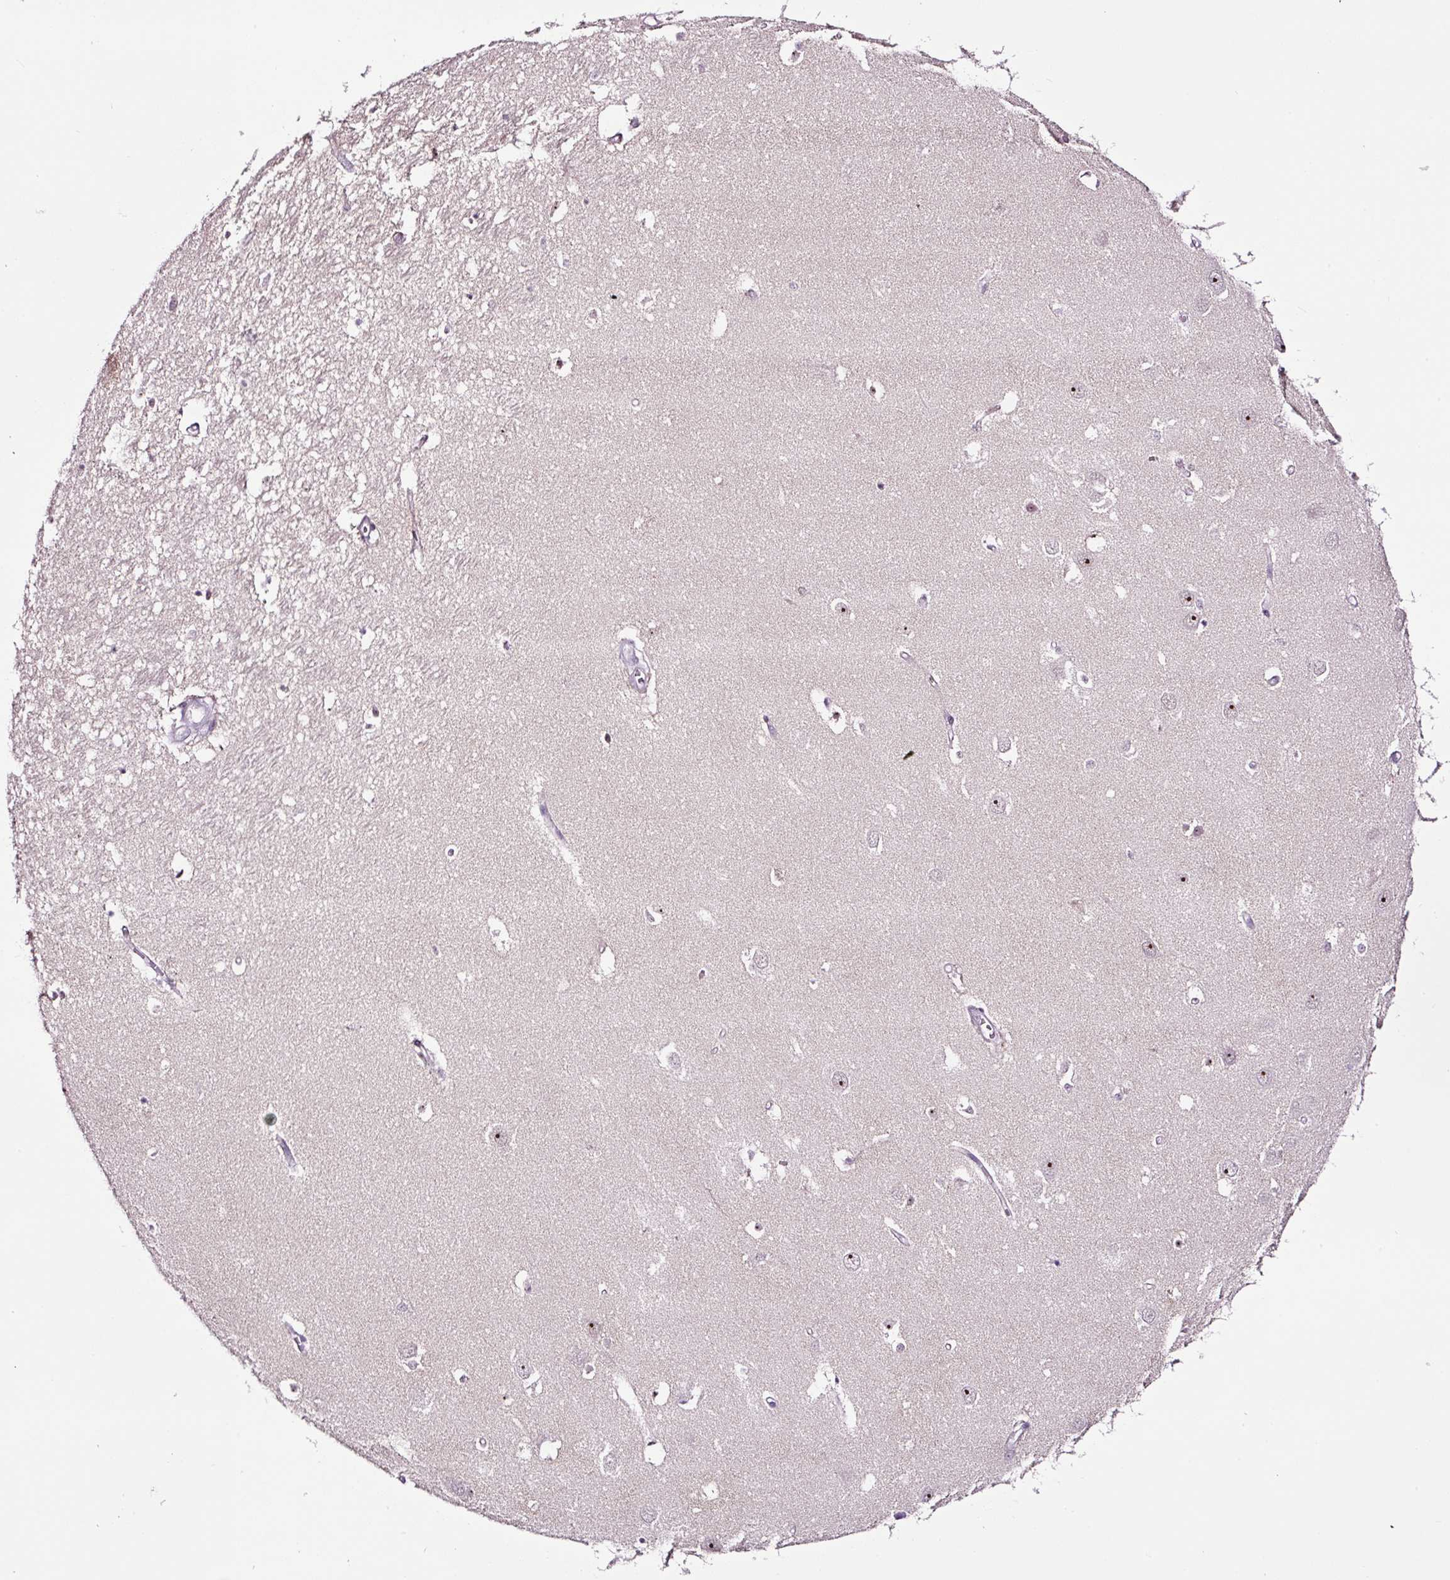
{"staining": {"intensity": "negative", "quantity": "none", "location": "none"}, "tissue": "hippocampus", "cell_type": "Glial cells", "image_type": "normal", "snomed": [{"axis": "morphology", "description": "Normal tissue, NOS"}, {"axis": "topography", "description": "Hippocampus"}], "caption": "Immunohistochemistry (IHC) image of normal hippocampus: hippocampus stained with DAB (3,3'-diaminobenzidine) shows no significant protein expression in glial cells.", "gene": "NOM1", "patient": {"sex": "female", "age": 64}}